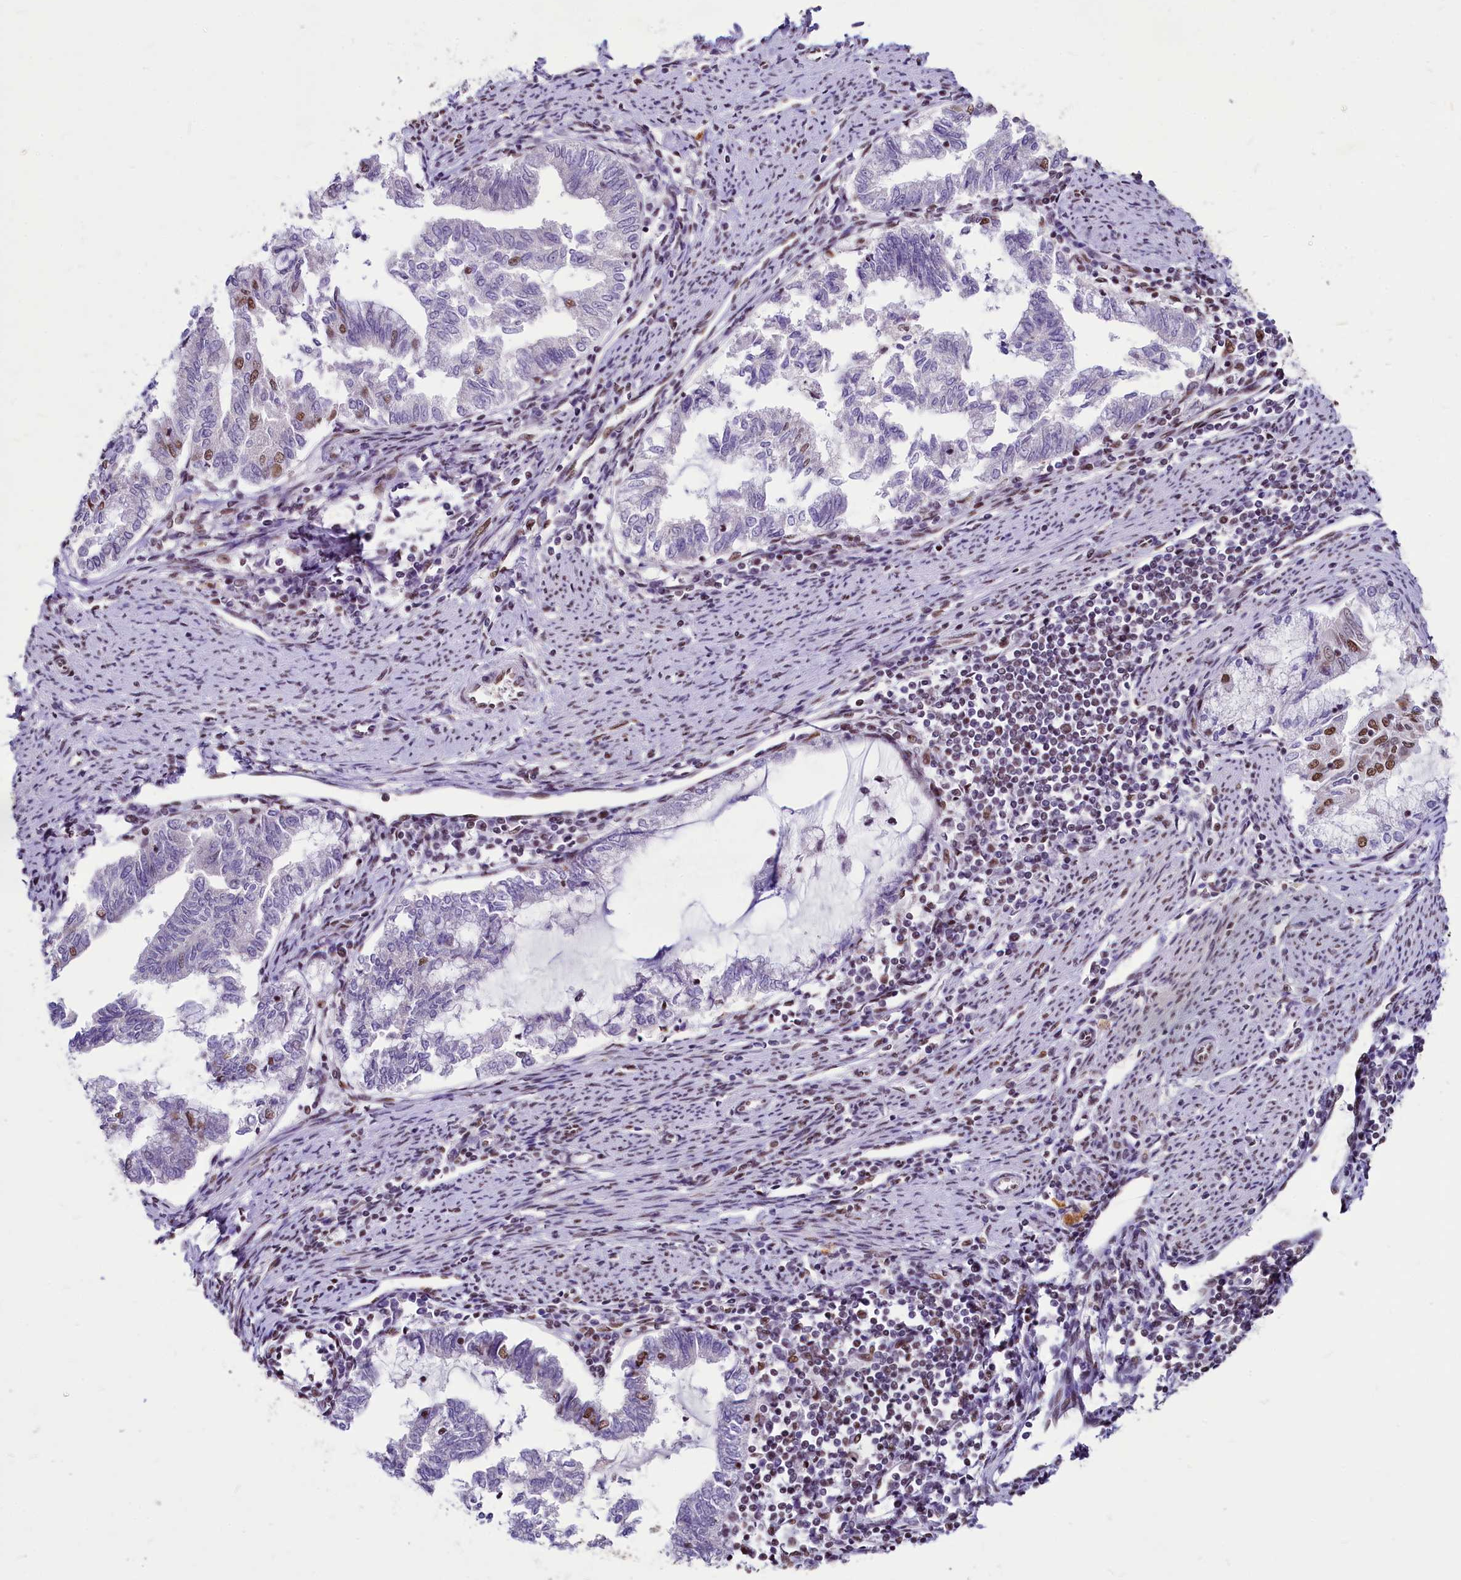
{"staining": {"intensity": "moderate", "quantity": "<25%", "location": "nuclear"}, "tissue": "endometrial cancer", "cell_type": "Tumor cells", "image_type": "cancer", "snomed": [{"axis": "morphology", "description": "Adenocarcinoma, NOS"}, {"axis": "topography", "description": "Endometrium"}], "caption": "Immunohistochemistry (IHC) image of endometrial cancer stained for a protein (brown), which displays low levels of moderate nuclear positivity in about <25% of tumor cells.", "gene": "PARPBP", "patient": {"sex": "female", "age": 79}}